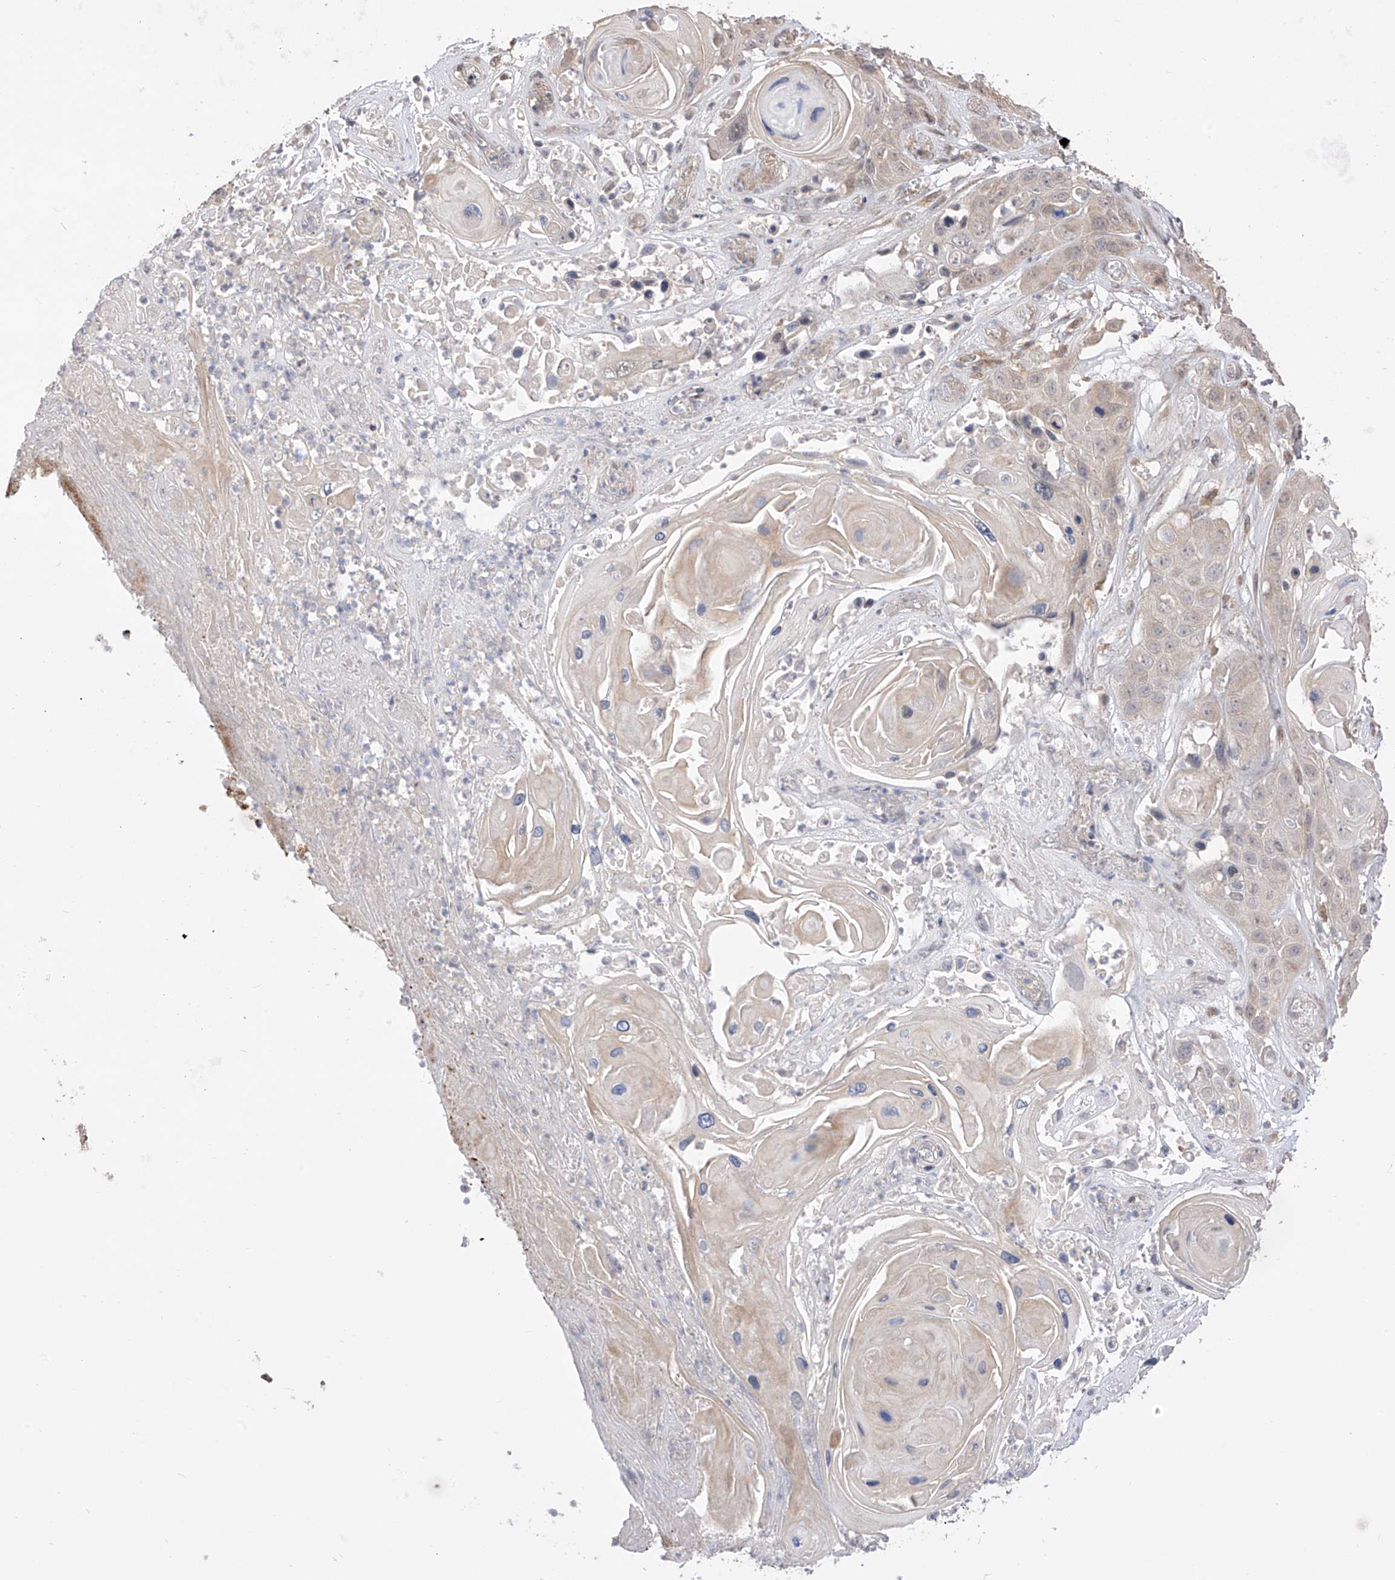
{"staining": {"intensity": "negative", "quantity": "none", "location": "none"}, "tissue": "skin cancer", "cell_type": "Tumor cells", "image_type": "cancer", "snomed": [{"axis": "morphology", "description": "Squamous cell carcinoma, NOS"}, {"axis": "topography", "description": "Skin"}], "caption": "Immunohistochemistry image of neoplastic tissue: skin squamous cell carcinoma stained with DAB shows no significant protein expression in tumor cells.", "gene": "LATS1", "patient": {"sex": "male", "age": 55}}